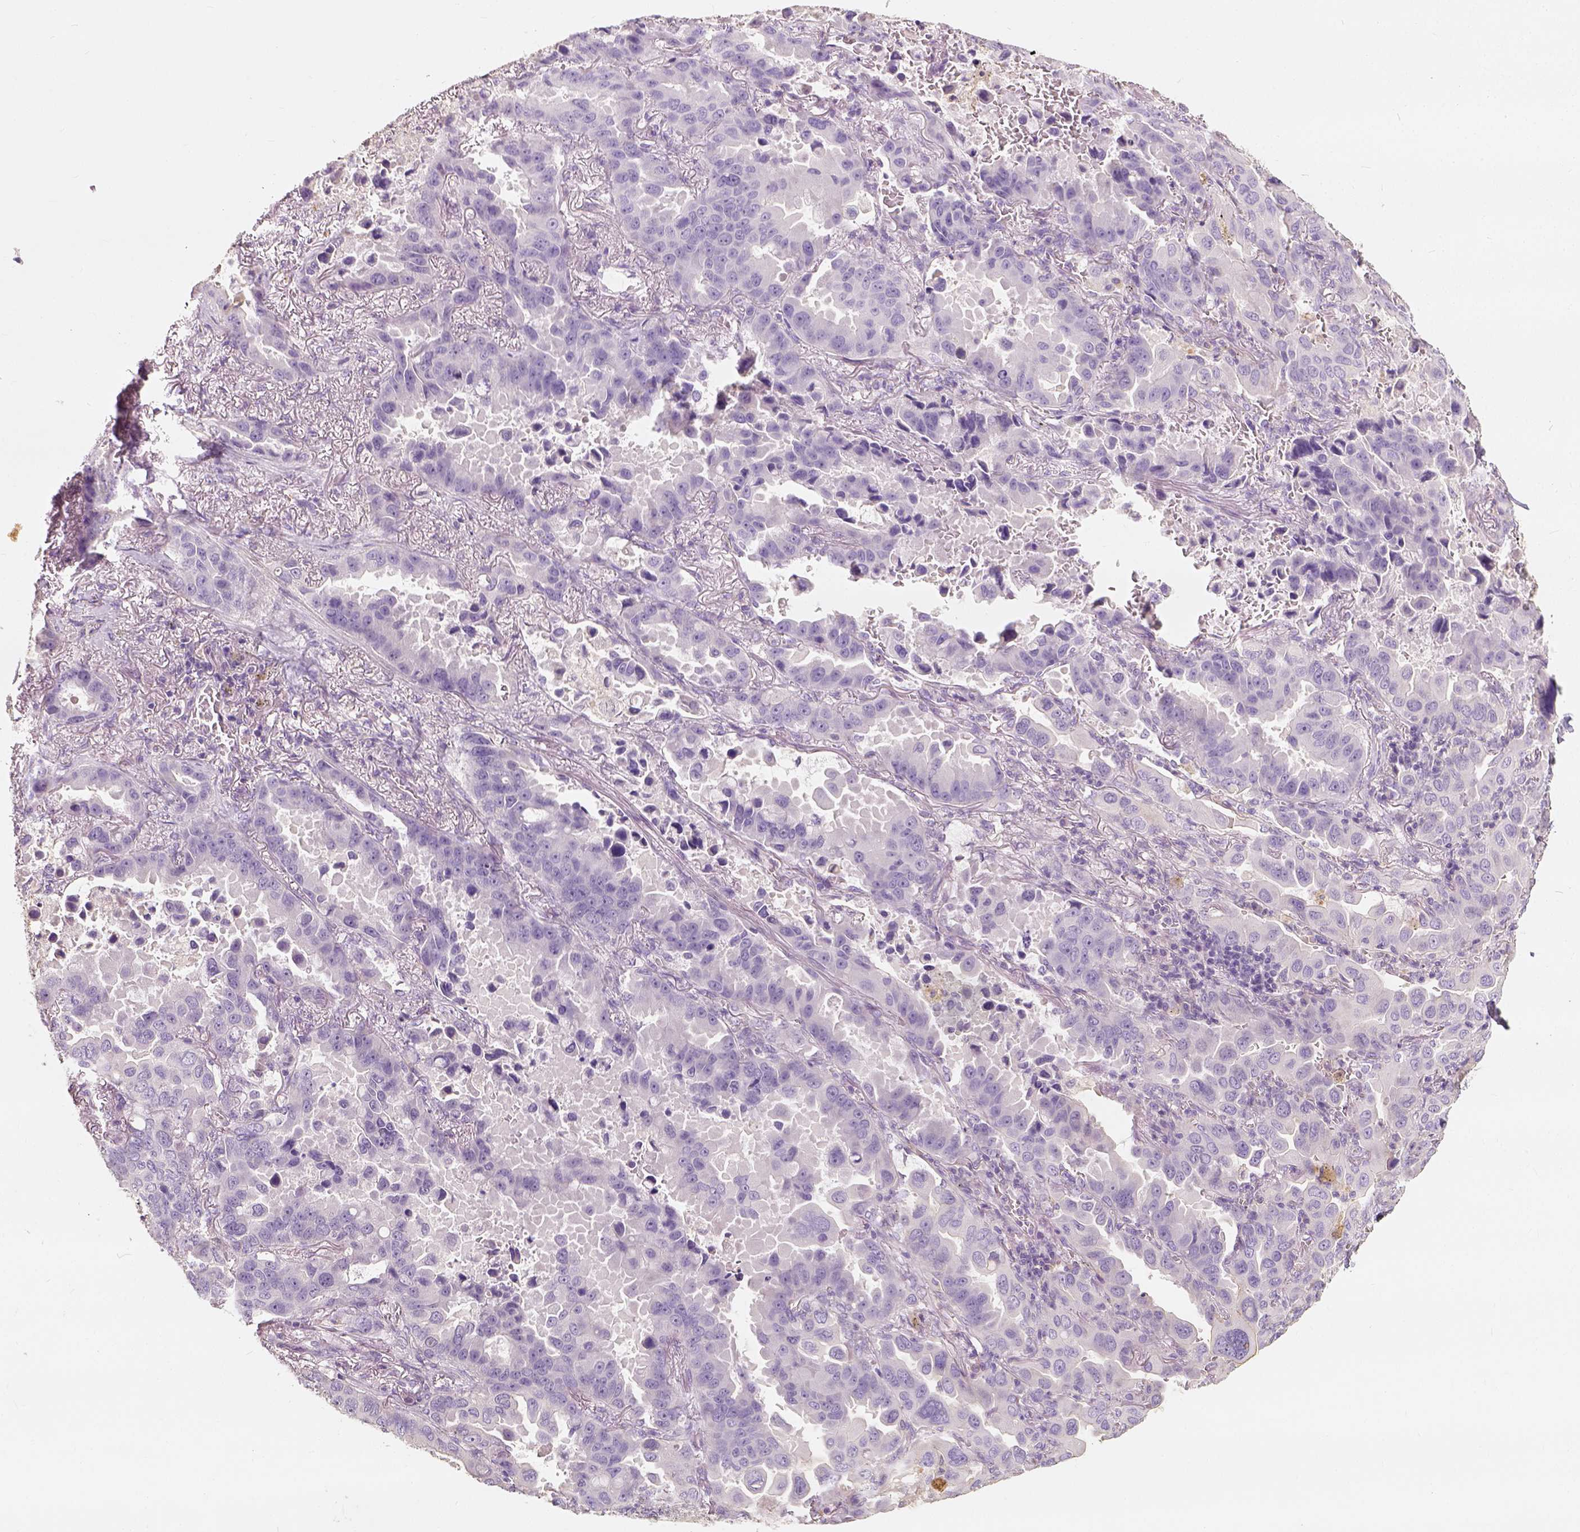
{"staining": {"intensity": "negative", "quantity": "none", "location": "none"}, "tissue": "lung cancer", "cell_type": "Tumor cells", "image_type": "cancer", "snomed": [{"axis": "morphology", "description": "Adenocarcinoma, NOS"}, {"axis": "topography", "description": "Lung"}], "caption": "The IHC photomicrograph has no significant positivity in tumor cells of adenocarcinoma (lung) tissue. (DAB (3,3'-diaminobenzidine) IHC with hematoxylin counter stain).", "gene": "DHCR24", "patient": {"sex": "male", "age": 64}}